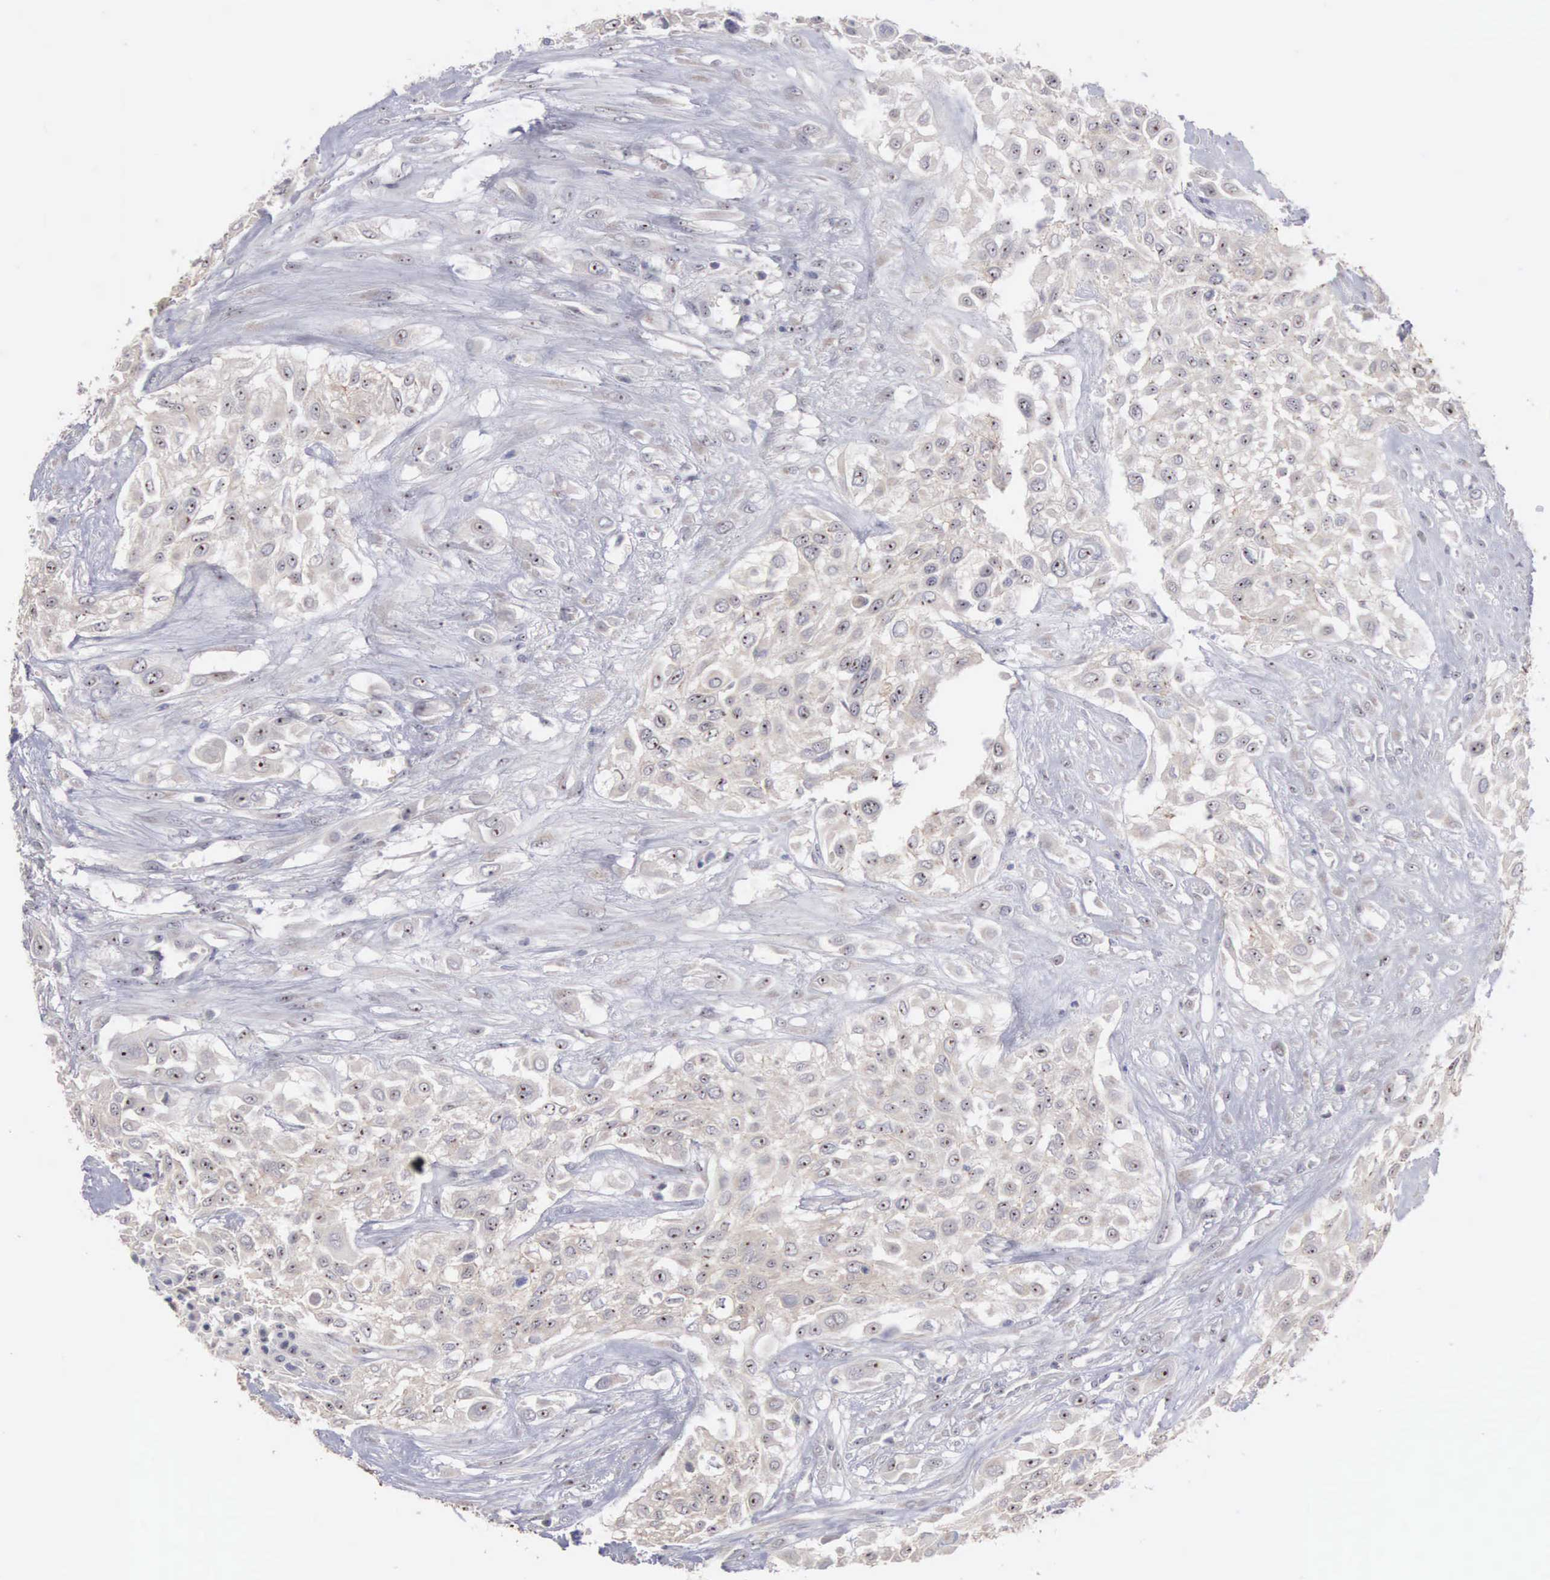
{"staining": {"intensity": "weak", "quantity": "25%-75%", "location": "cytoplasmic/membranous"}, "tissue": "urothelial cancer", "cell_type": "Tumor cells", "image_type": "cancer", "snomed": [{"axis": "morphology", "description": "Urothelial carcinoma, High grade"}, {"axis": "topography", "description": "Urinary bladder"}], "caption": "Tumor cells display low levels of weak cytoplasmic/membranous expression in about 25%-75% of cells in urothelial carcinoma (high-grade).", "gene": "AMN", "patient": {"sex": "male", "age": 57}}